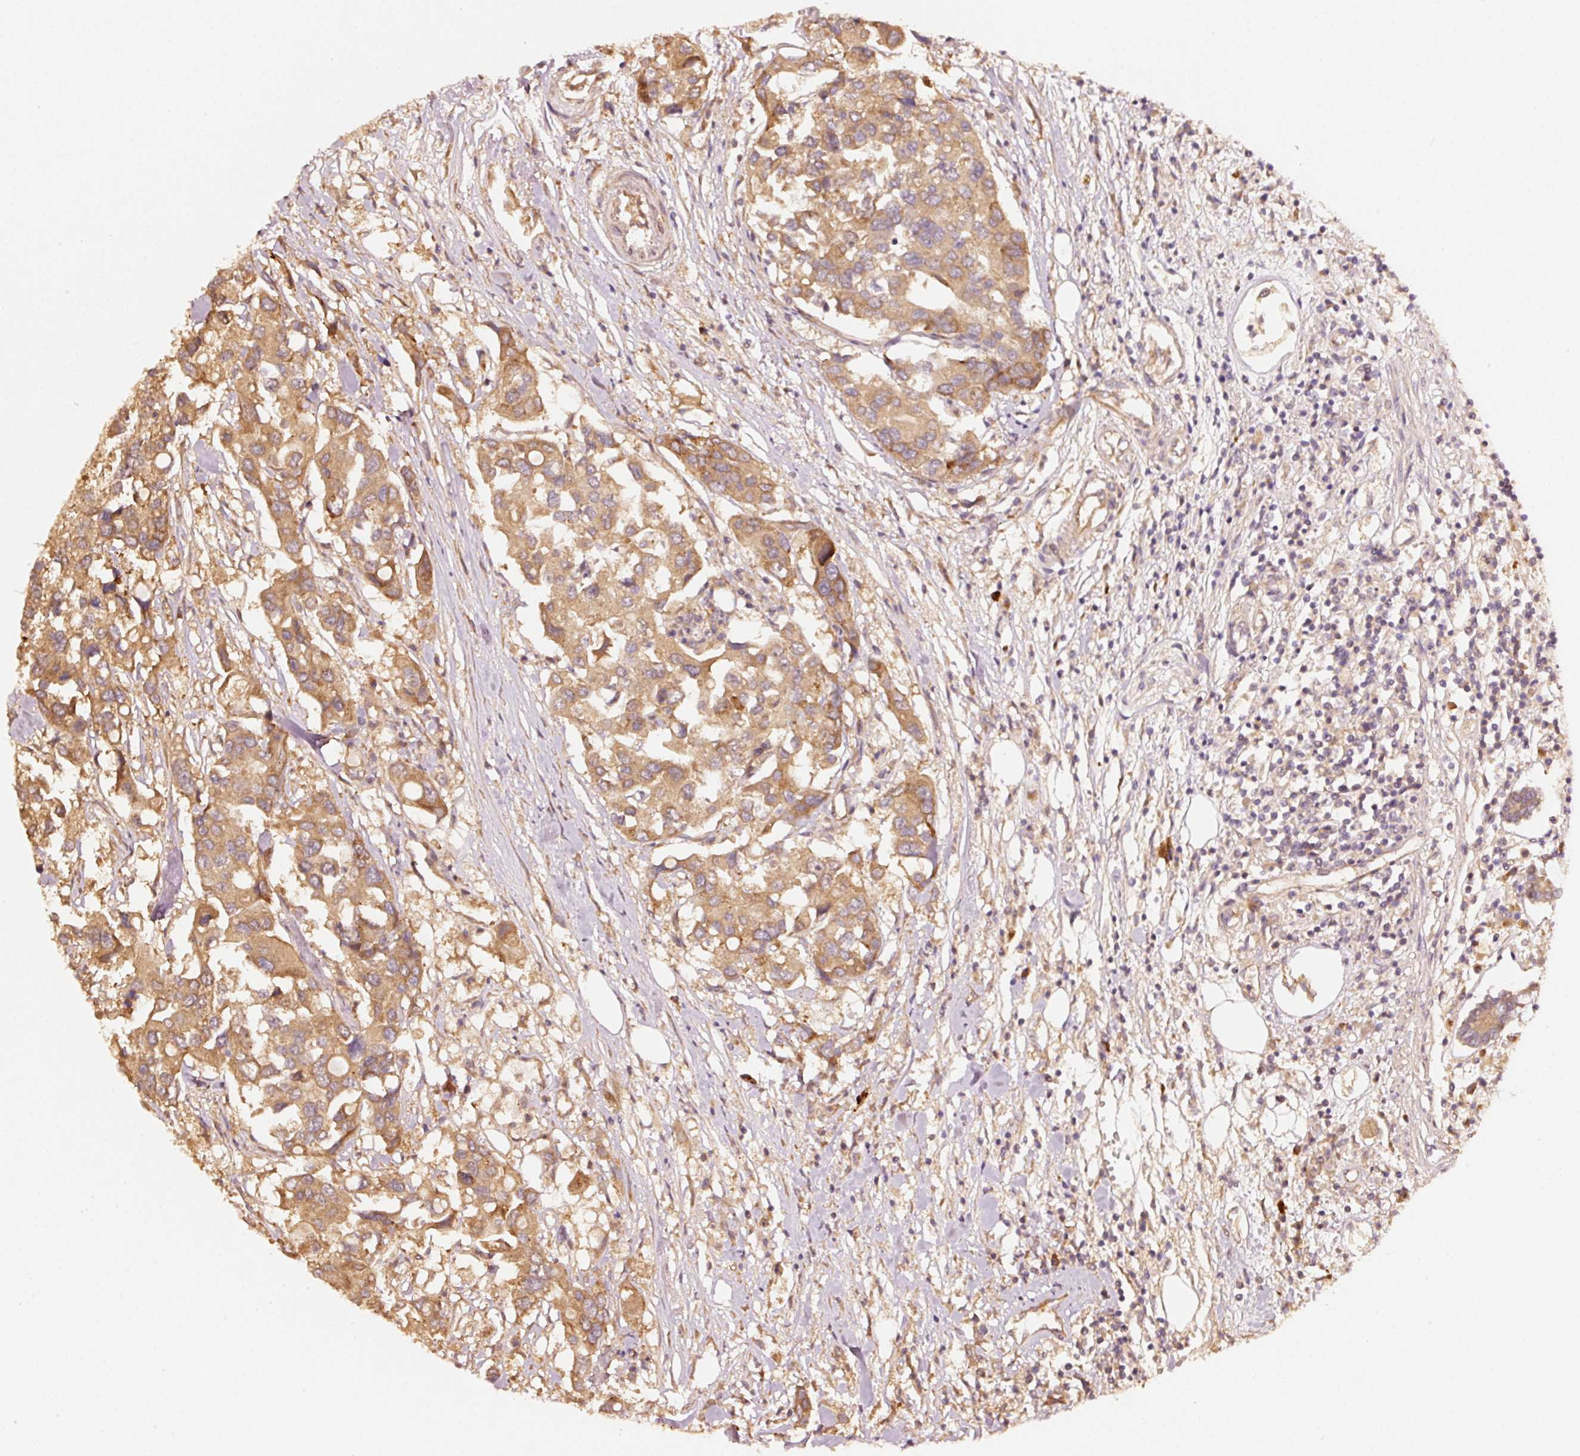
{"staining": {"intensity": "moderate", "quantity": ">75%", "location": "cytoplasmic/membranous"}, "tissue": "colorectal cancer", "cell_type": "Tumor cells", "image_type": "cancer", "snomed": [{"axis": "morphology", "description": "Adenocarcinoma, NOS"}, {"axis": "topography", "description": "Colon"}], "caption": "DAB immunohistochemical staining of colorectal cancer (adenocarcinoma) shows moderate cytoplasmic/membranous protein expression in about >75% of tumor cells.", "gene": "STAU1", "patient": {"sex": "male", "age": 77}}